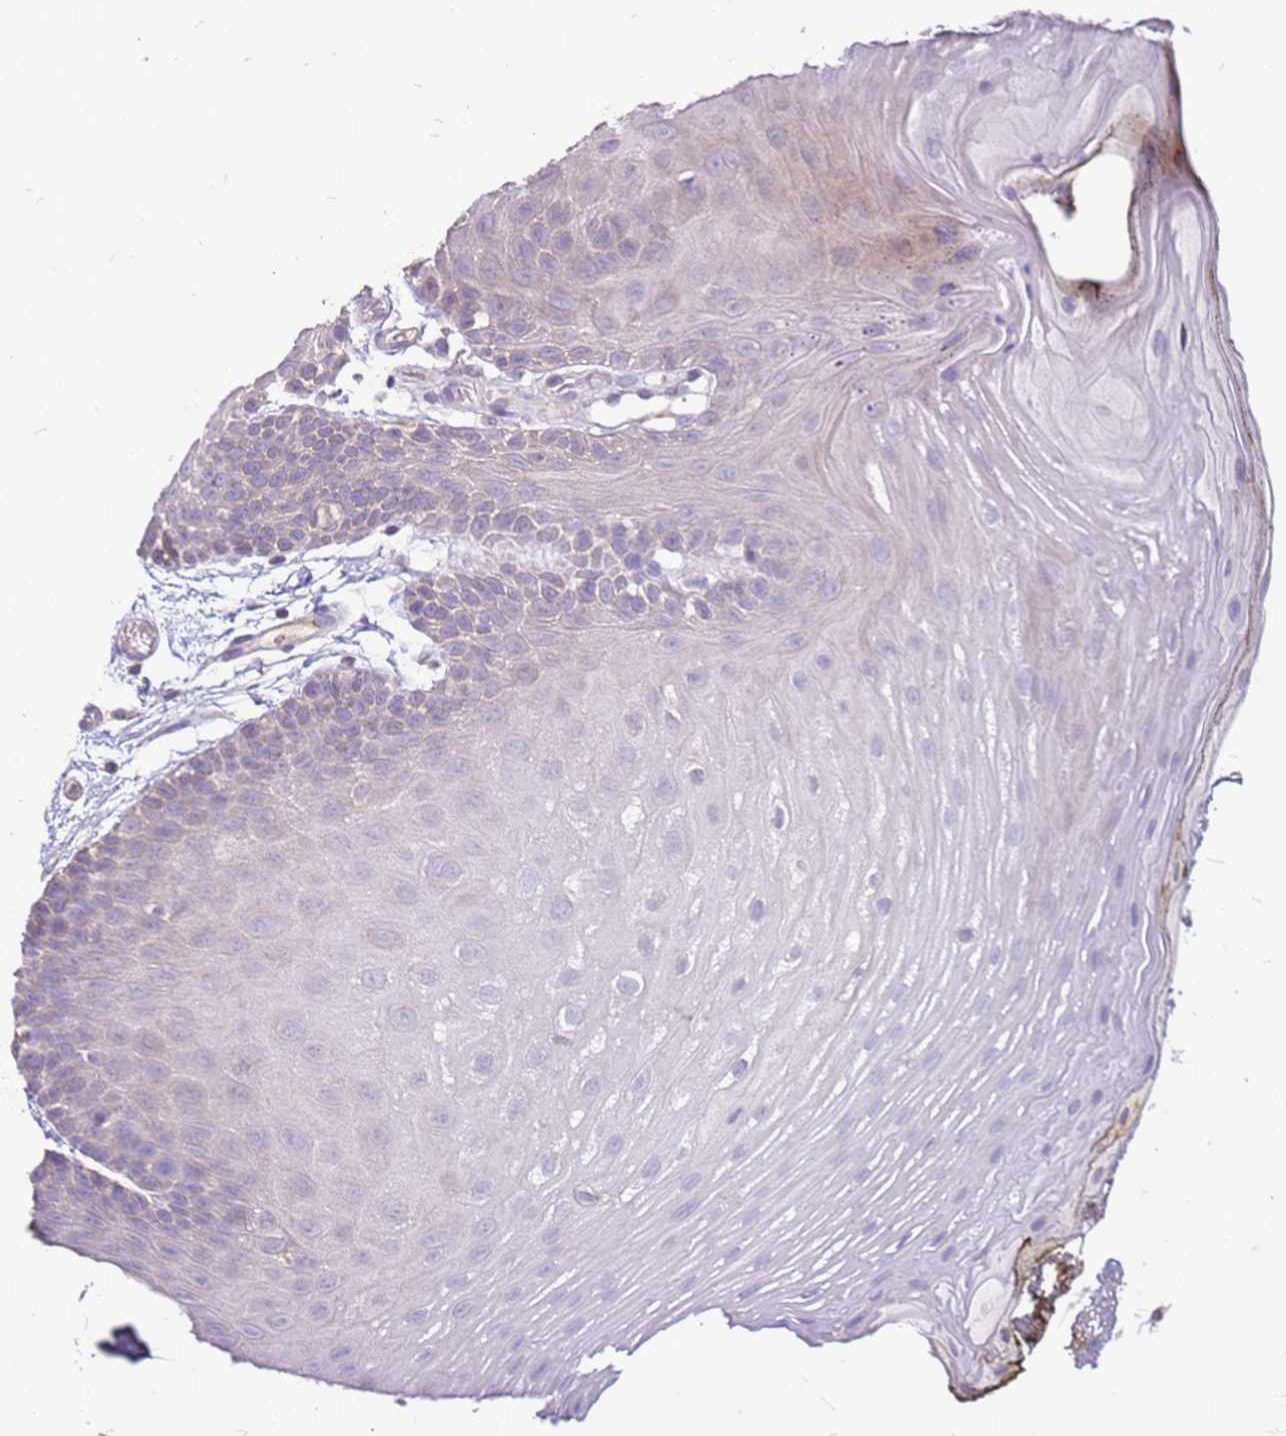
{"staining": {"intensity": "negative", "quantity": "none", "location": "none"}, "tissue": "oral mucosa", "cell_type": "Squamous epithelial cells", "image_type": "normal", "snomed": [{"axis": "morphology", "description": "Normal tissue, NOS"}, {"axis": "morphology", "description": "Squamous cell carcinoma, NOS"}, {"axis": "topography", "description": "Oral tissue"}, {"axis": "topography", "description": "Head-Neck"}], "caption": "High magnification brightfield microscopy of normal oral mucosa stained with DAB (brown) and counterstained with hematoxylin (blue): squamous epithelial cells show no significant expression. (DAB (3,3'-diaminobenzidine) immunohistochemistry (IHC) visualized using brightfield microscopy, high magnification).", "gene": "DCDC2C", "patient": {"sex": "female", "age": 81}}